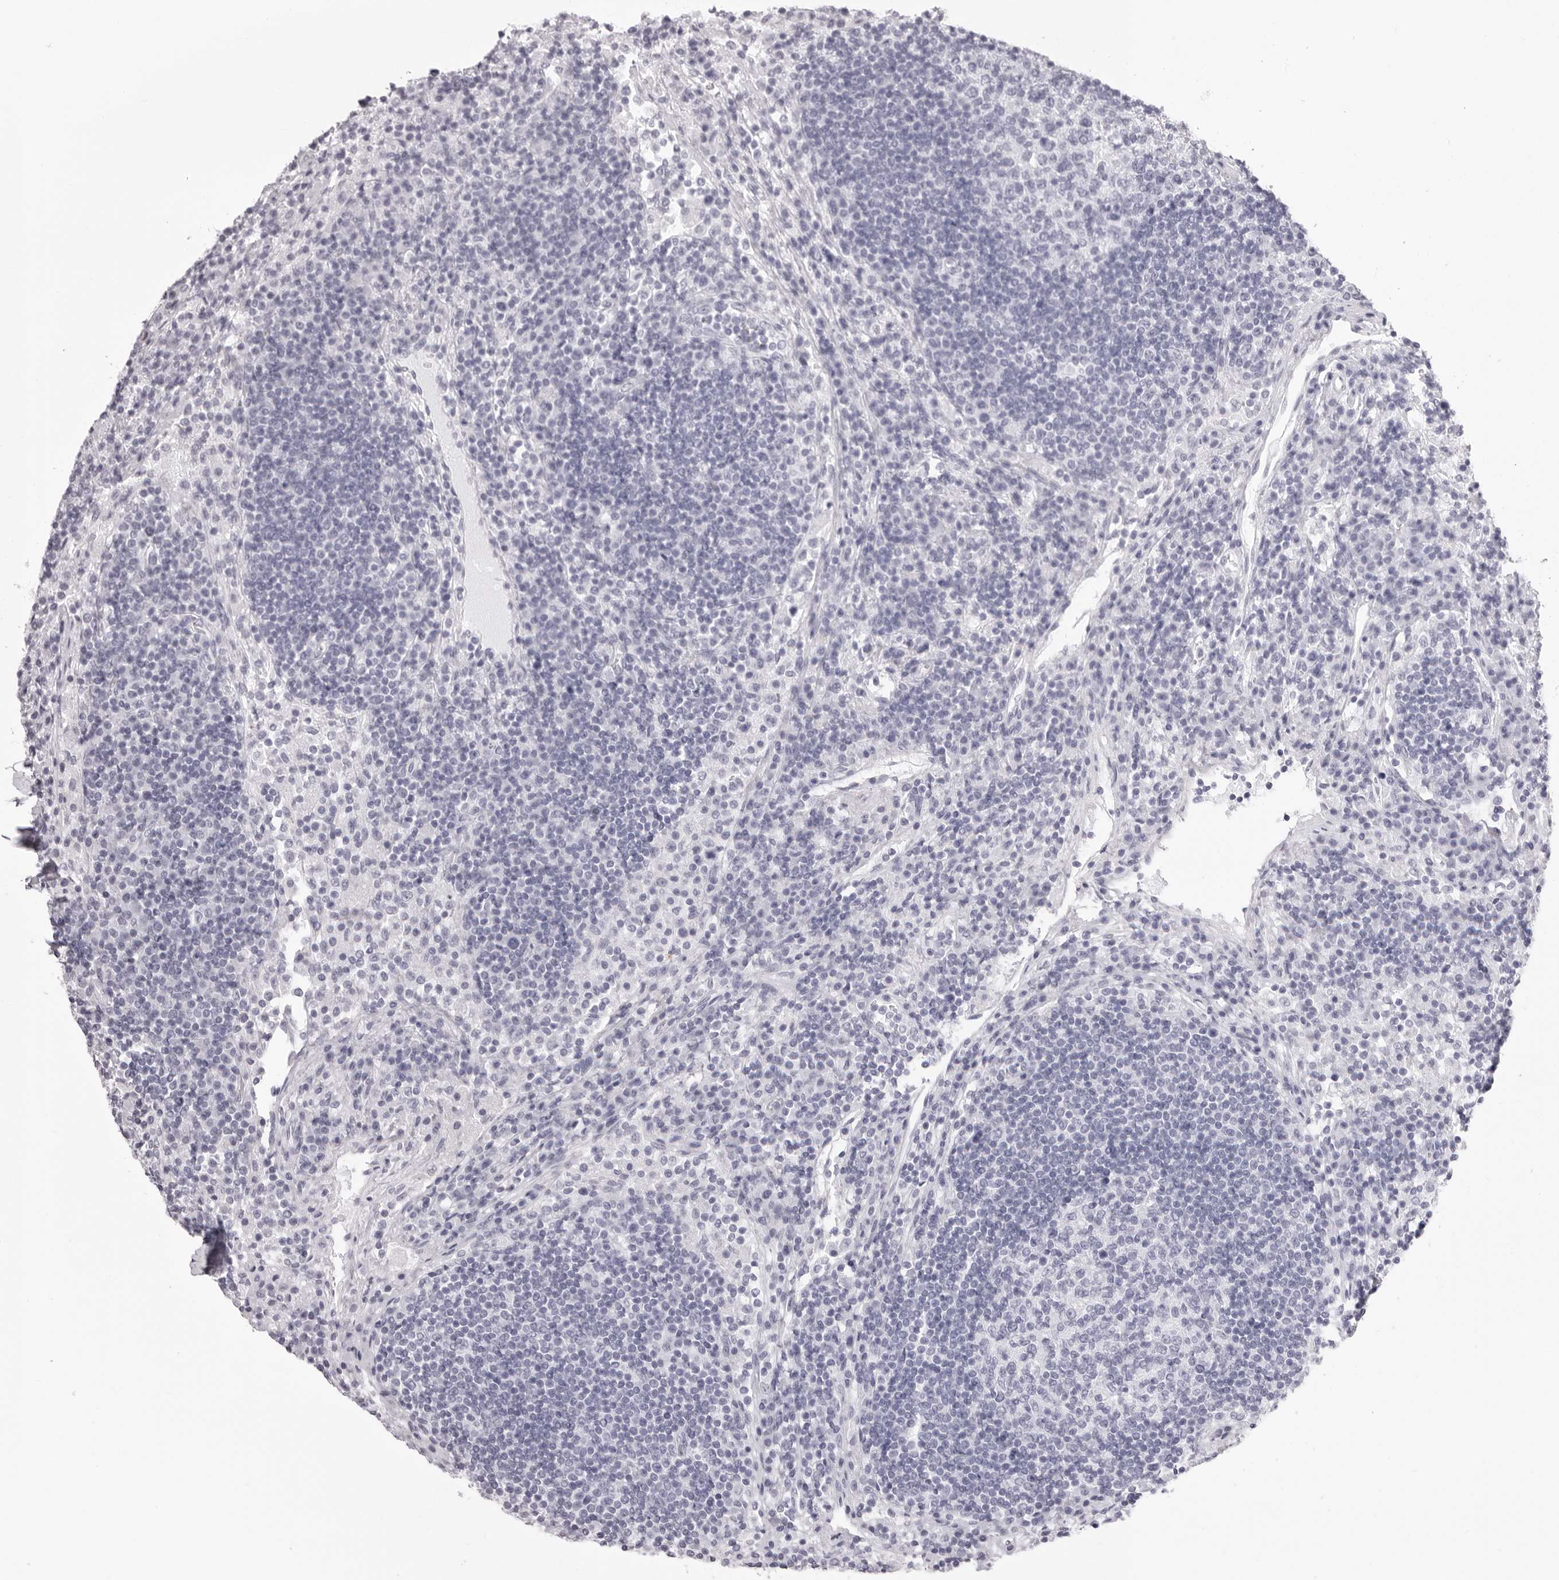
{"staining": {"intensity": "negative", "quantity": "none", "location": "none"}, "tissue": "lymph node", "cell_type": "Germinal center cells", "image_type": "normal", "snomed": [{"axis": "morphology", "description": "Normal tissue, NOS"}, {"axis": "topography", "description": "Lymph node"}], "caption": "Germinal center cells show no significant protein staining in unremarkable lymph node. (DAB (3,3'-diaminobenzidine) immunohistochemistry with hematoxylin counter stain).", "gene": "RHO", "patient": {"sex": "female", "age": 53}}